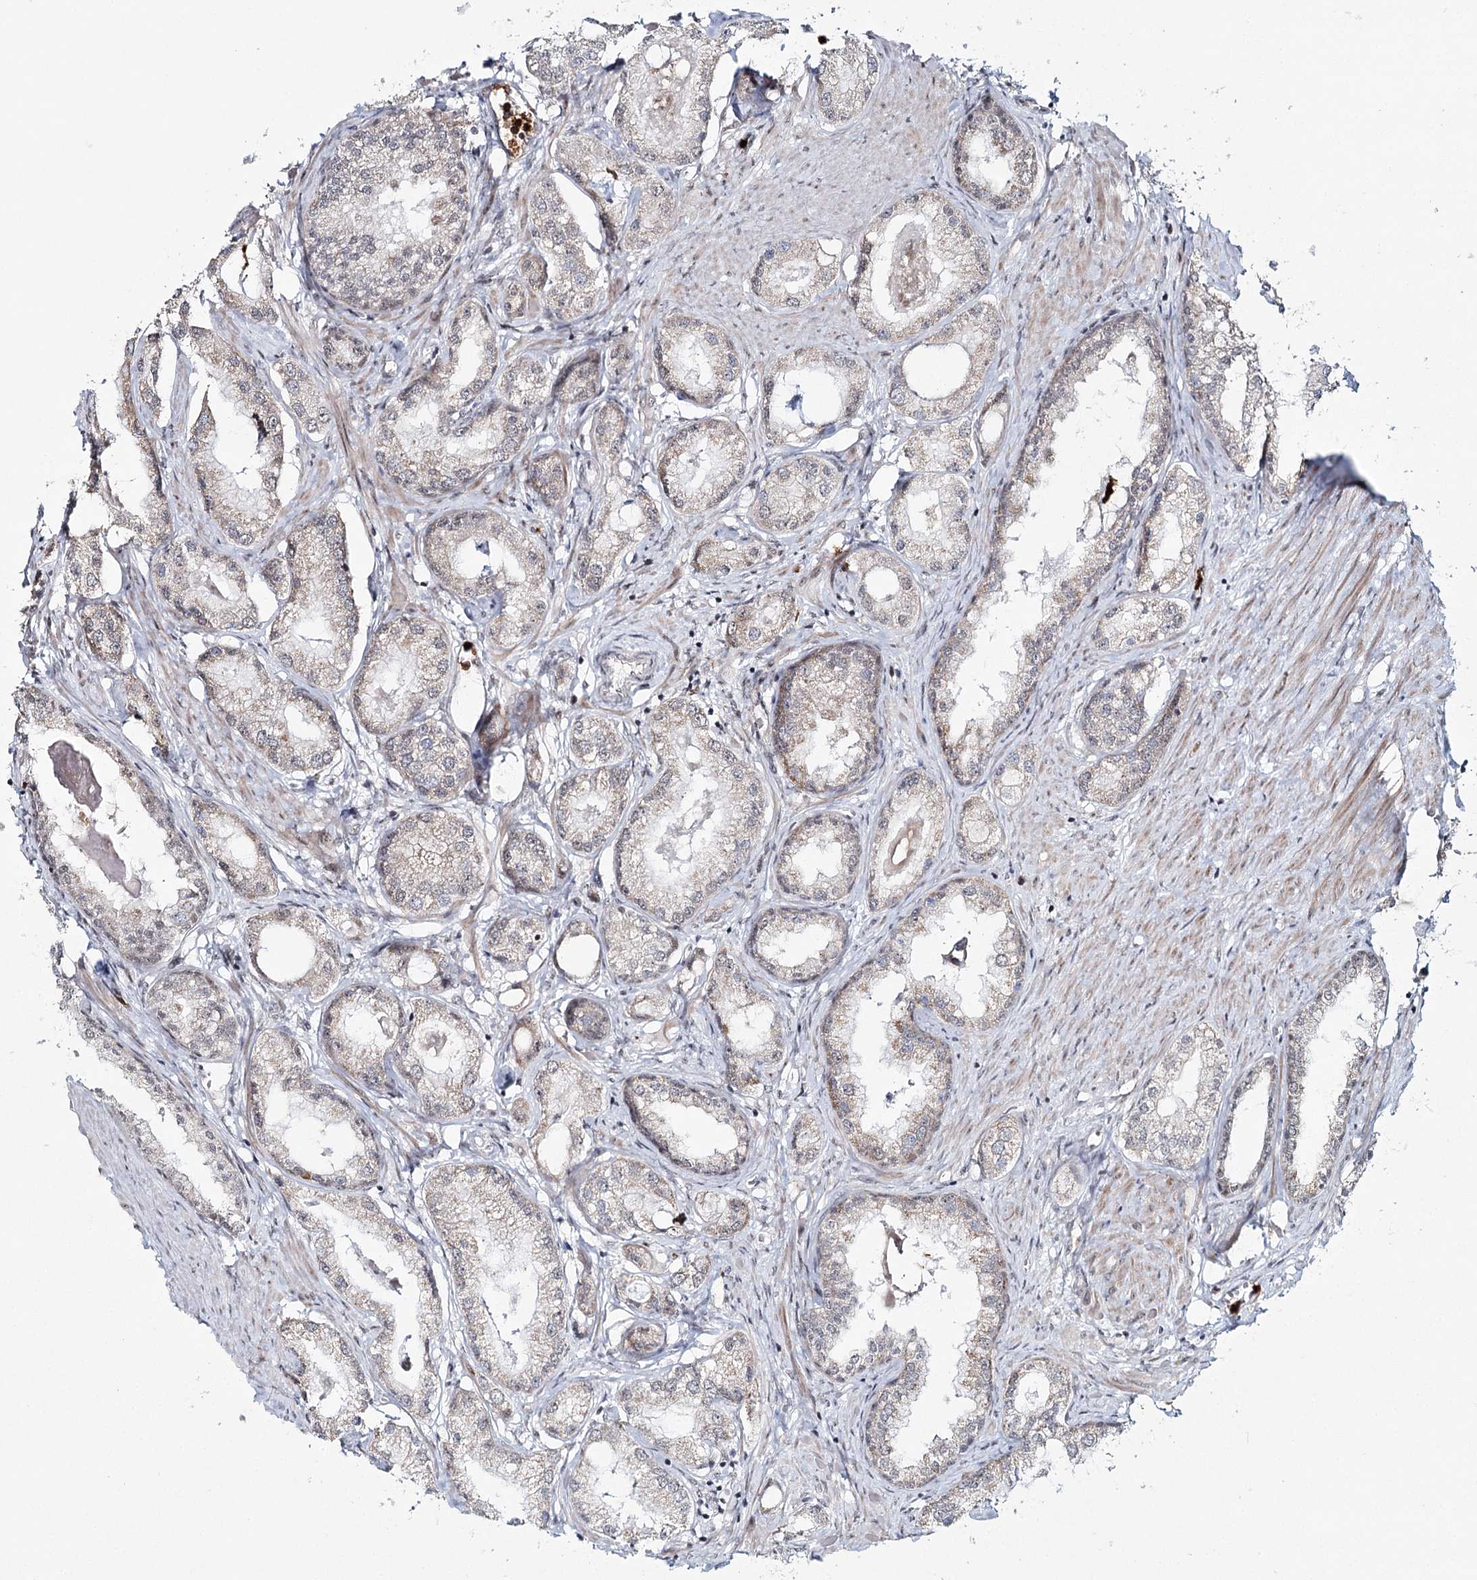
{"staining": {"intensity": "weak", "quantity": "<25%", "location": "nuclear"}, "tissue": "prostate cancer", "cell_type": "Tumor cells", "image_type": "cancer", "snomed": [{"axis": "morphology", "description": "Adenocarcinoma, Low grade"}, {"axis": "topography", "description": "Prostate"}], "caption": "Tumor cells show no significant positivity in prostate adenocarcinoma (low-grade). (IHC, brightfield microscopy, high magnification).", "gene": "ATAD1", "patient": {"sex": "male", "age": 62}}